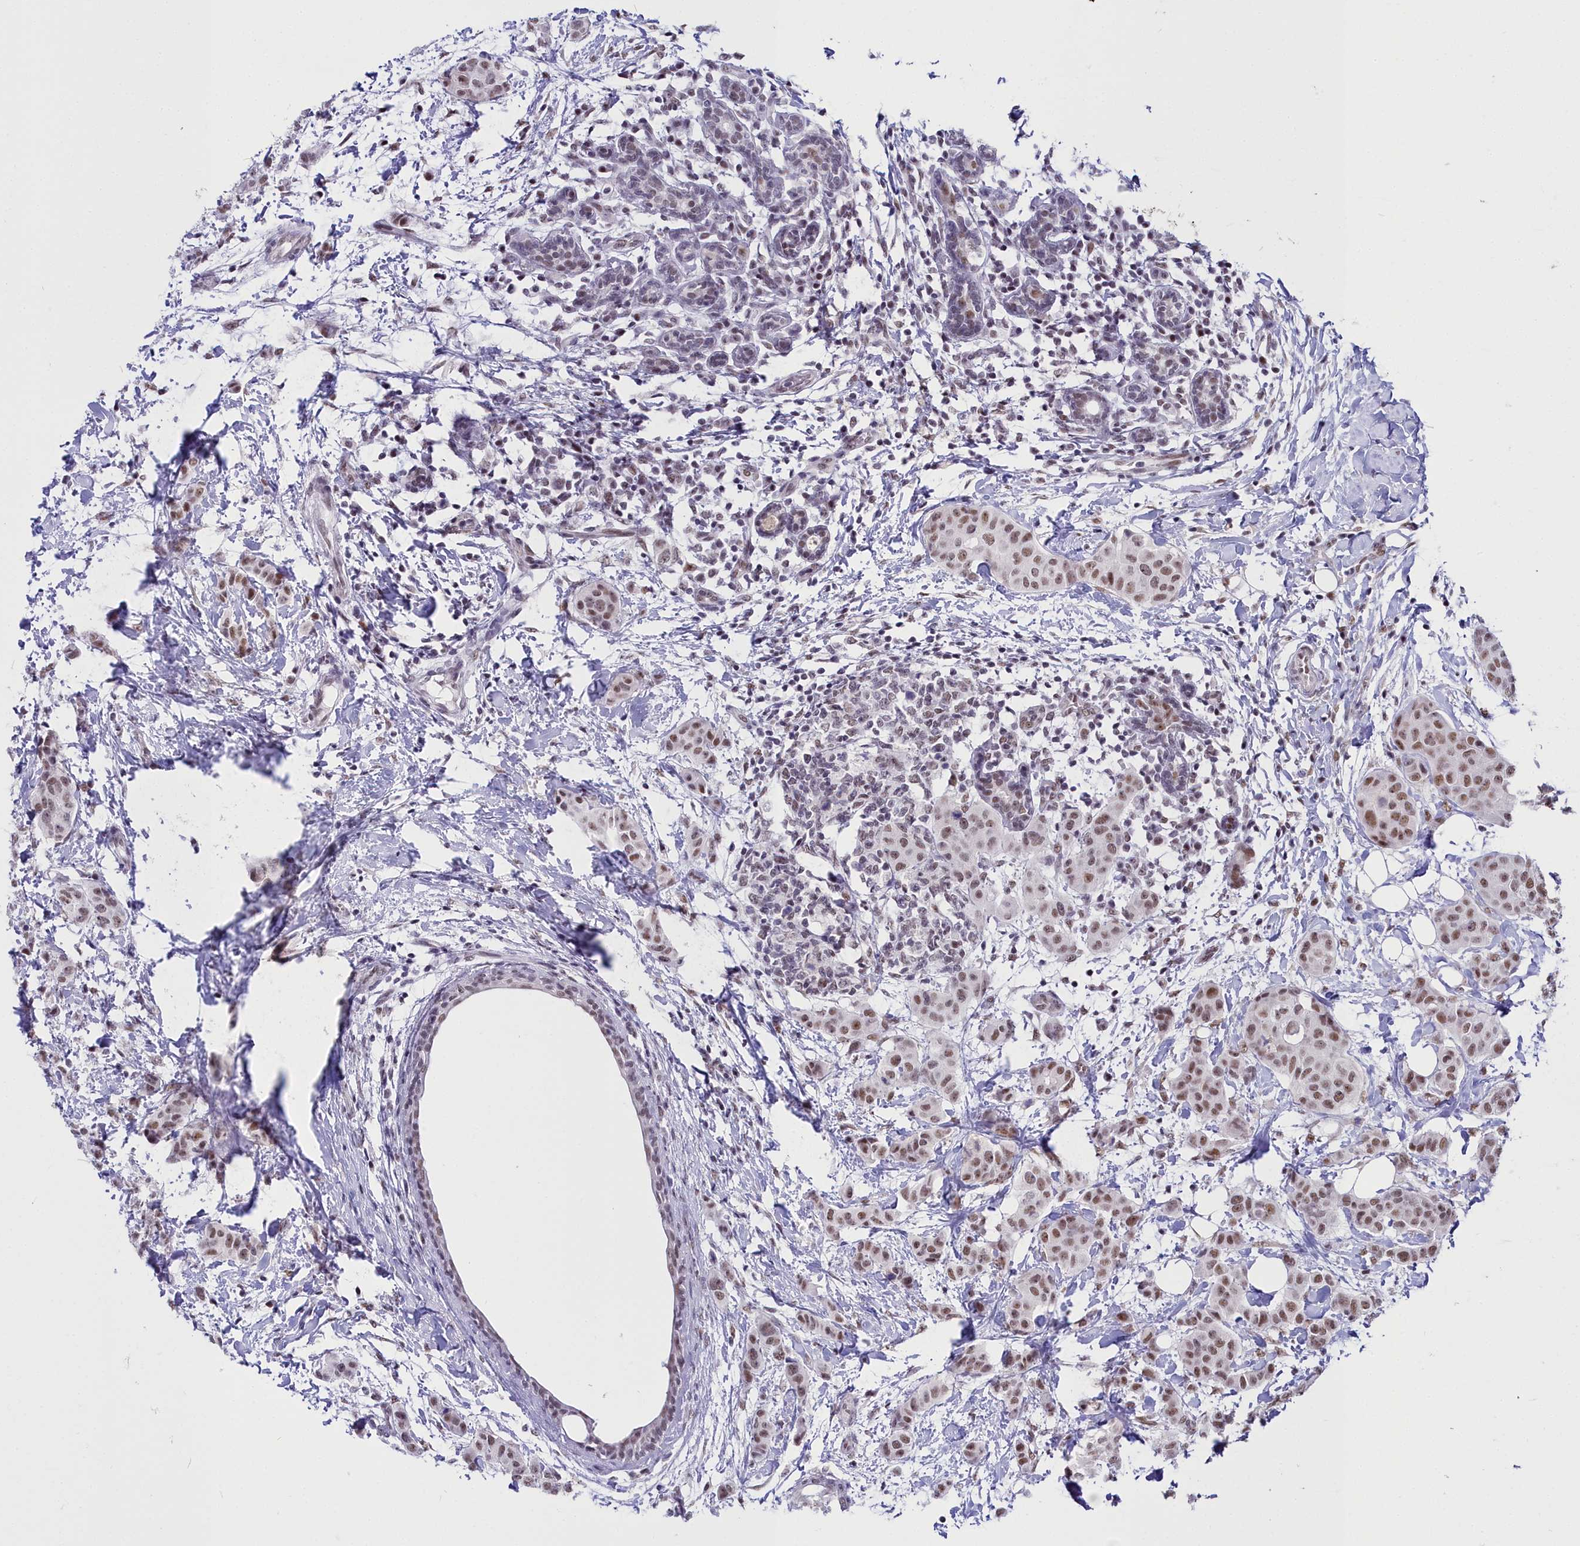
{"staining": {"intensity": "moderate", "quantity": ">75%", "location": "nuclear"}, "tissue": "breast cancer", "cell_type": "Tumor cells", "image_type": "cancer", "snomed": [{"axis": "morphology", "description": "Duct carcinoma"}, {"axis": "topography", "description": "Breast"}], "caption": "Approximately >75% of tumor cells in human breast intraductal carcinoma display moderate nuclear protein positivity as visualized by brown immunohistochemical staining.", "gene": "RBM12", "patient": {"sex": "female", "age": 40}}